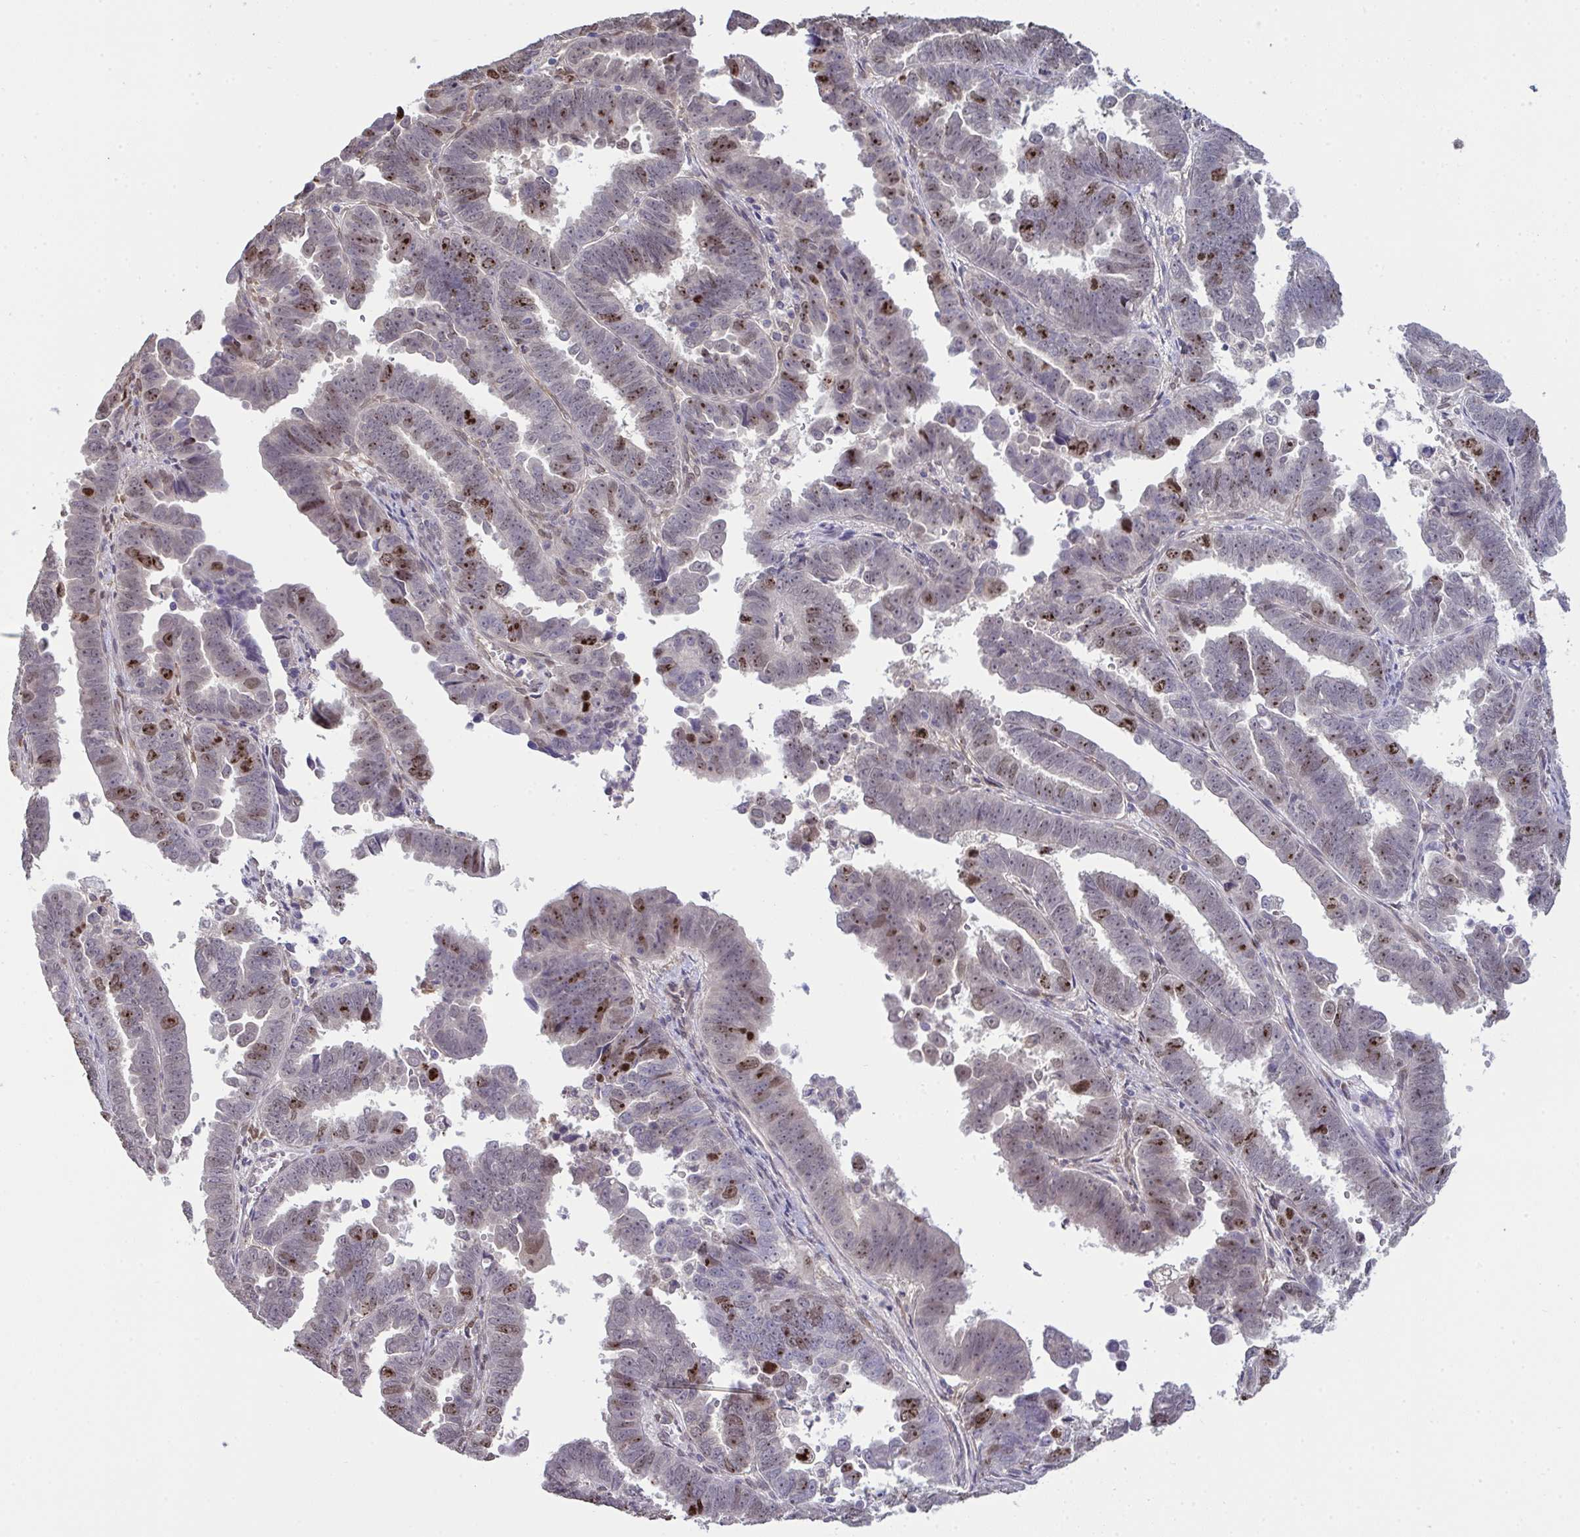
{"staining": {"intensity": "moderate", "quantity": "<25%", "location": "nuclear"}, "tissue": "endometrial cancer", "cell_type": "Tumor cells", "image_type": "cancer", "snomed": [{"axis": "morphology", "description": "Adenocarcinoma, NOS"}, {"axis": "topography", "description": "Endometrium"}], "caption": "The micrograph exhibits immunohistochemical staining of endometrial adenocarcinoma. There is moderate nuclear expression is present in about <25% of tumor cells.", "gene": "SETD7", "patient": {"sex": "female", "age": 75}}